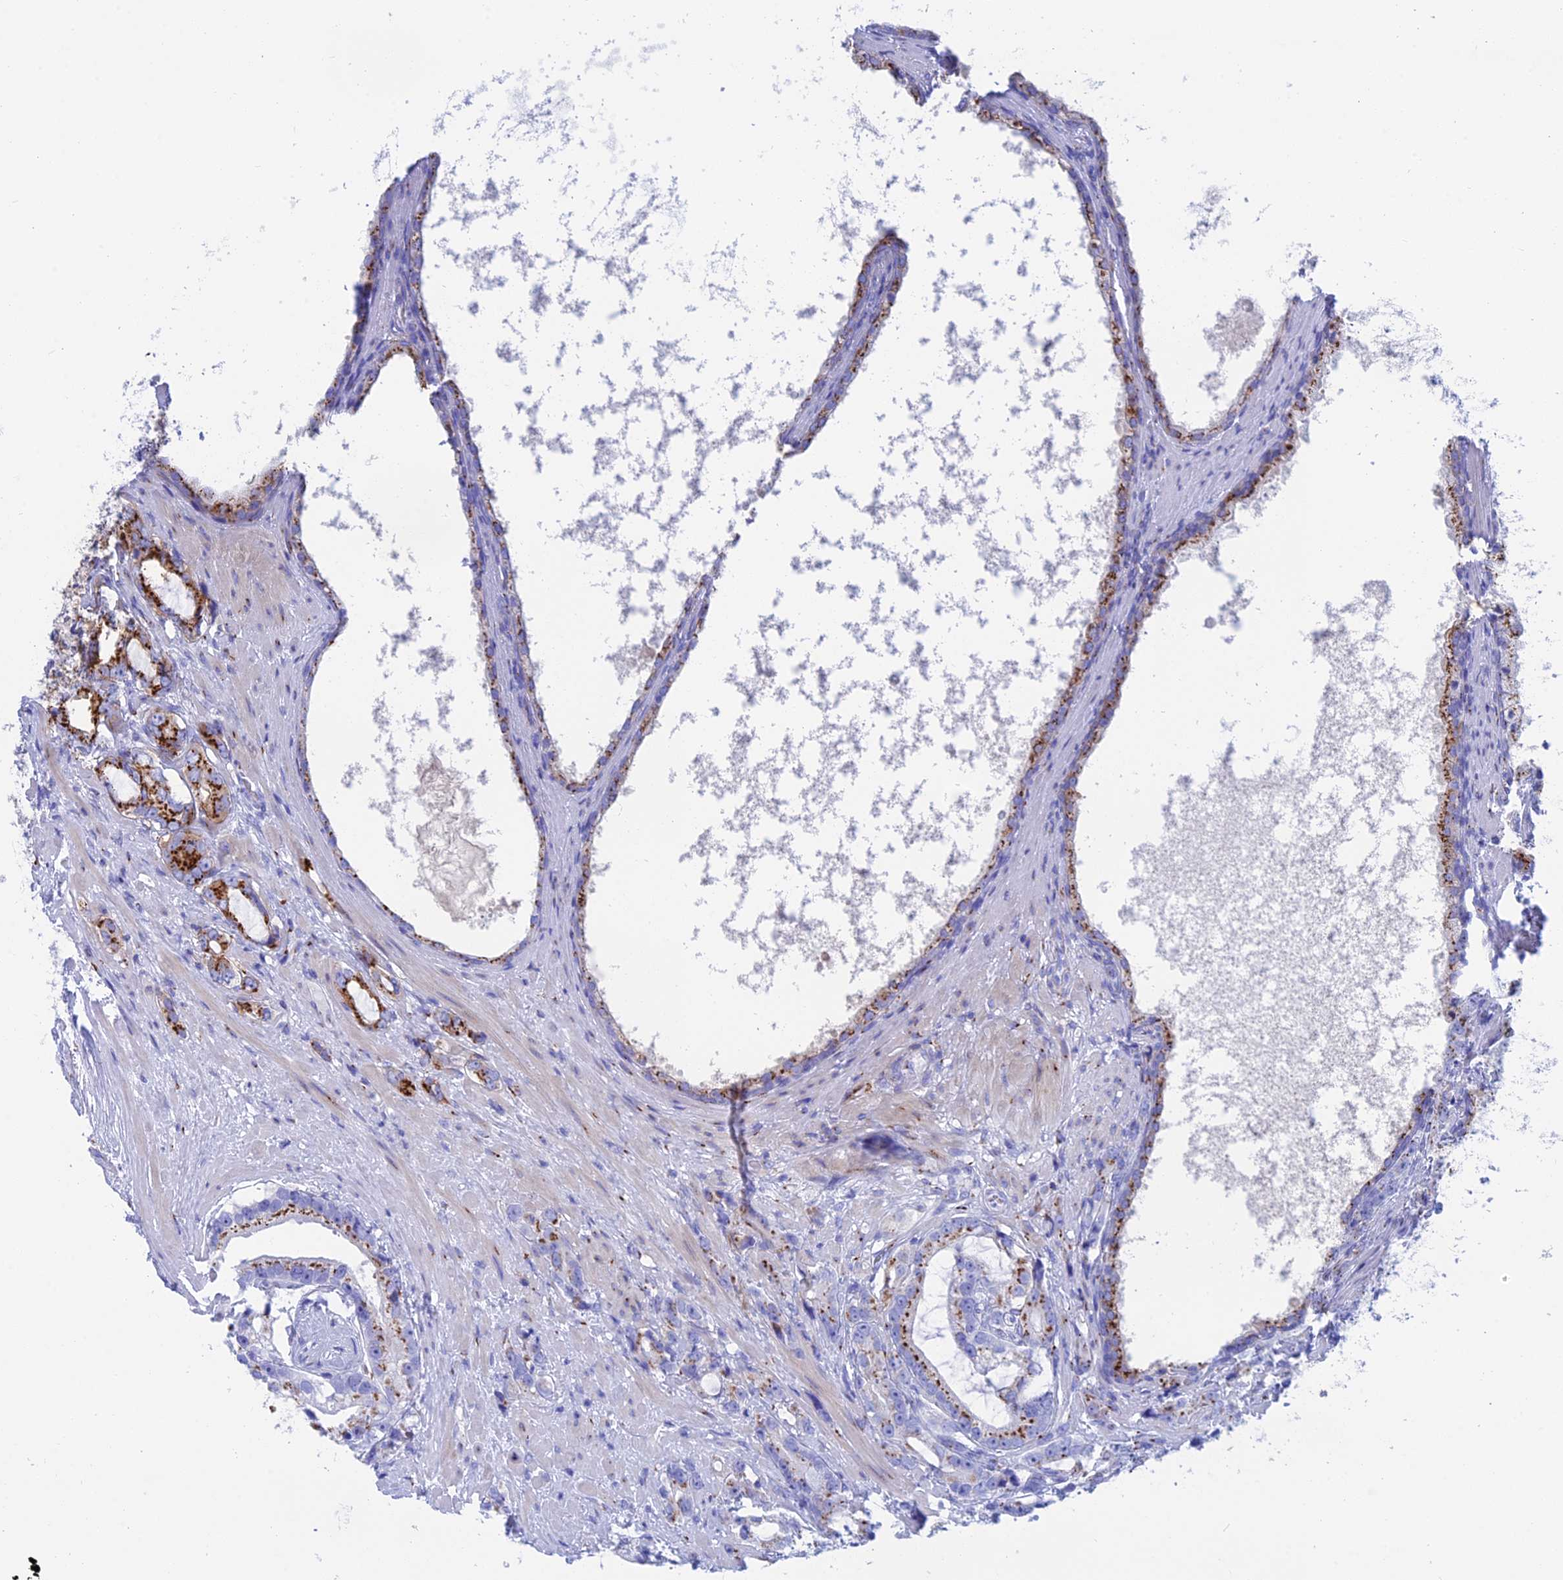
{"staining": {"intensity": "strong", "quantity": "25%-75%", "location": "cytoplasmic/membranous"}, "tissue": "prostate cancer", "cell_type": "Tumor cells", "image_type": "cancer", "snomed": [{"axis": "morphology", "description": "Adenocarcinoma, High grade"}, {"axis": "topography", "description": "Prostate"}], "caption": "This photomicrograph reveals immunohistochemistry (IHC) staining of prostate high-grade adenocarcinoma, with high strong cytoplasmic/membranous expression in approximately 25%-75% of tumor cells.", "gene": "ERICH4", "patient": {"sex": "male", "age": 75}}